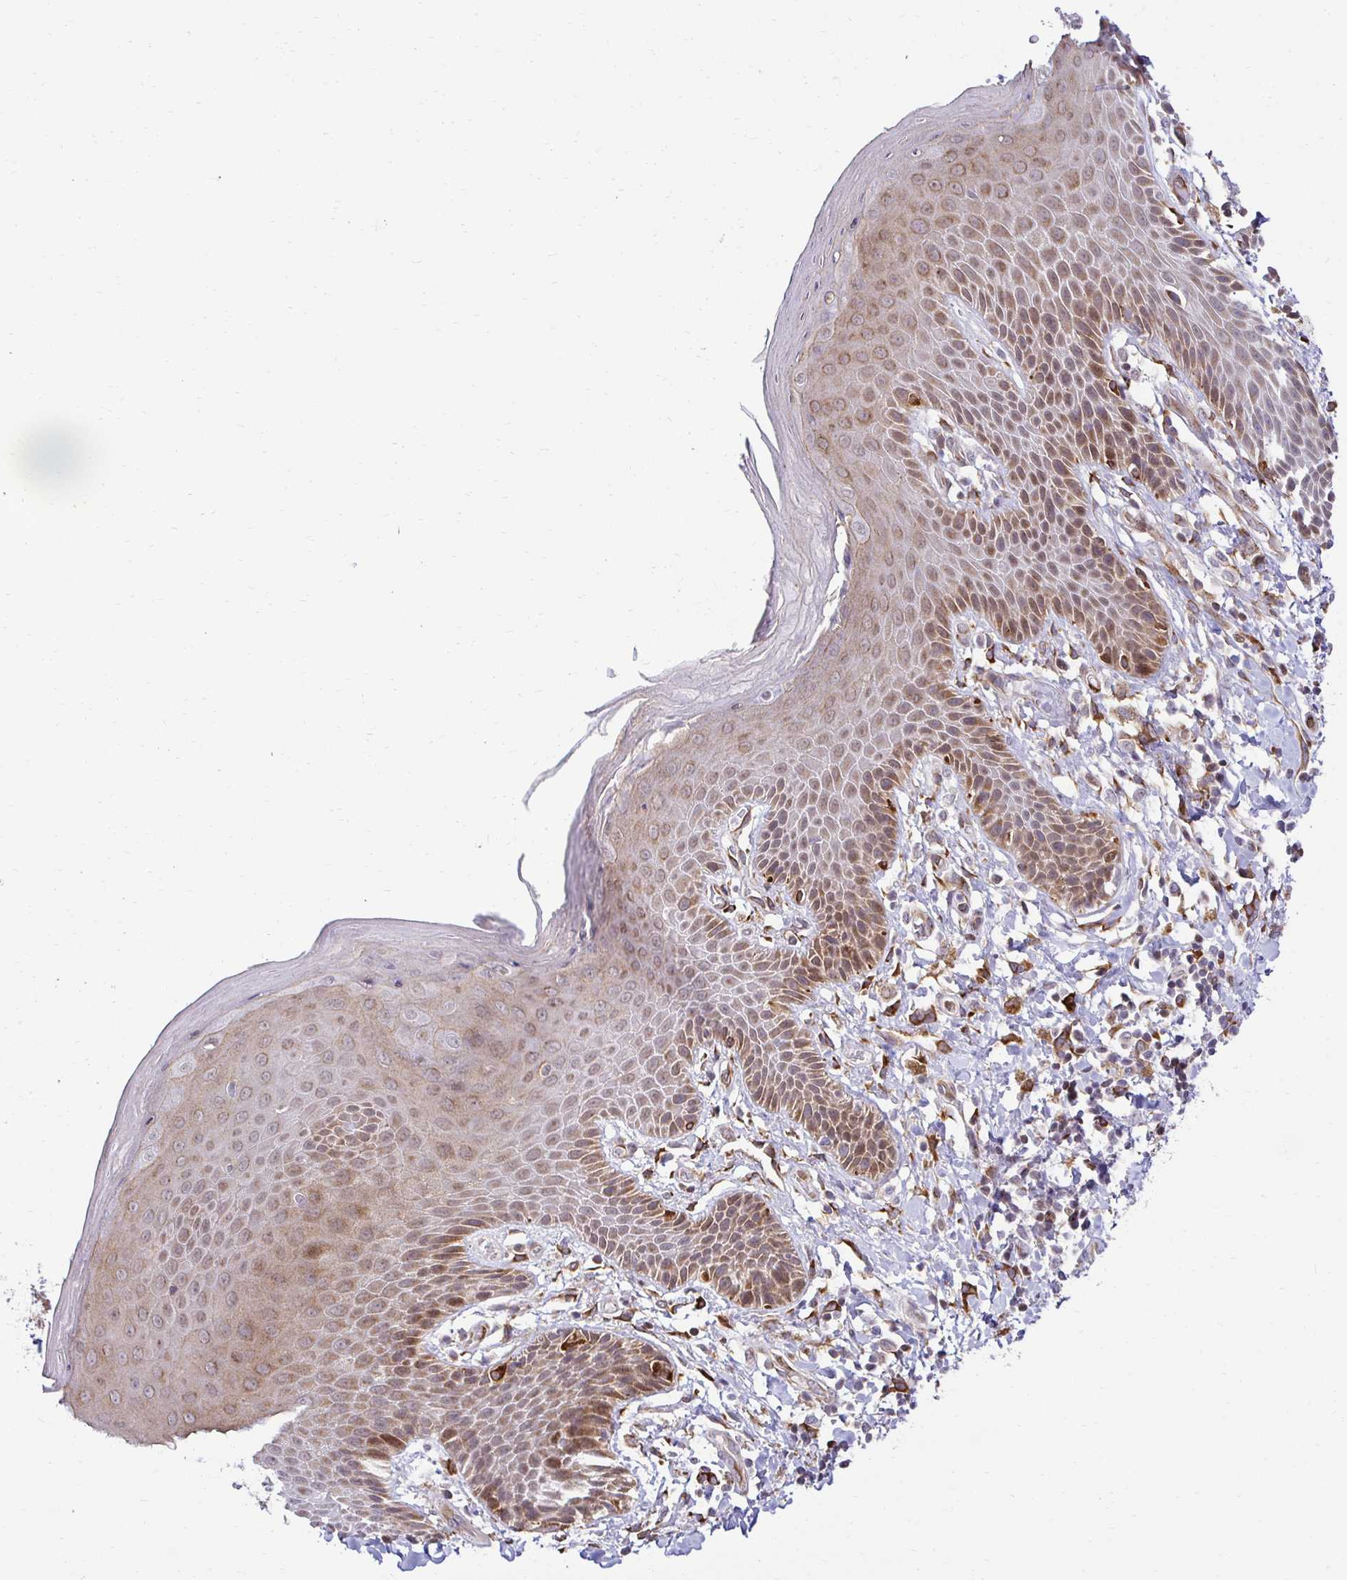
{"staining": {"intensity": "moderate", "quantity": "25%-75%", "location": "cytoplasmic/membranous"}, "tissue": "skin", "cell_type": "Epidermal cells", "image_type": "normal", "snomed": [{"axis": "morphology", "description": "Normal tissue, NOS"}, {"axis": "topography", "description": "Anal"}, {"axis": "topography", "description": "Peripheral nerve tissue"}], "caption": "Skin stained with immunohistochemistry (IHC) shows moderate cytoplasmic/membranous positivity in about 25%-75% of epidermal cells. Immunohistochemistry (ihc) stains the protein of interest in brown and the nuclei are stained blue.", "gene": "HPS1", "patient": {"sex": "male", "age": 51}}